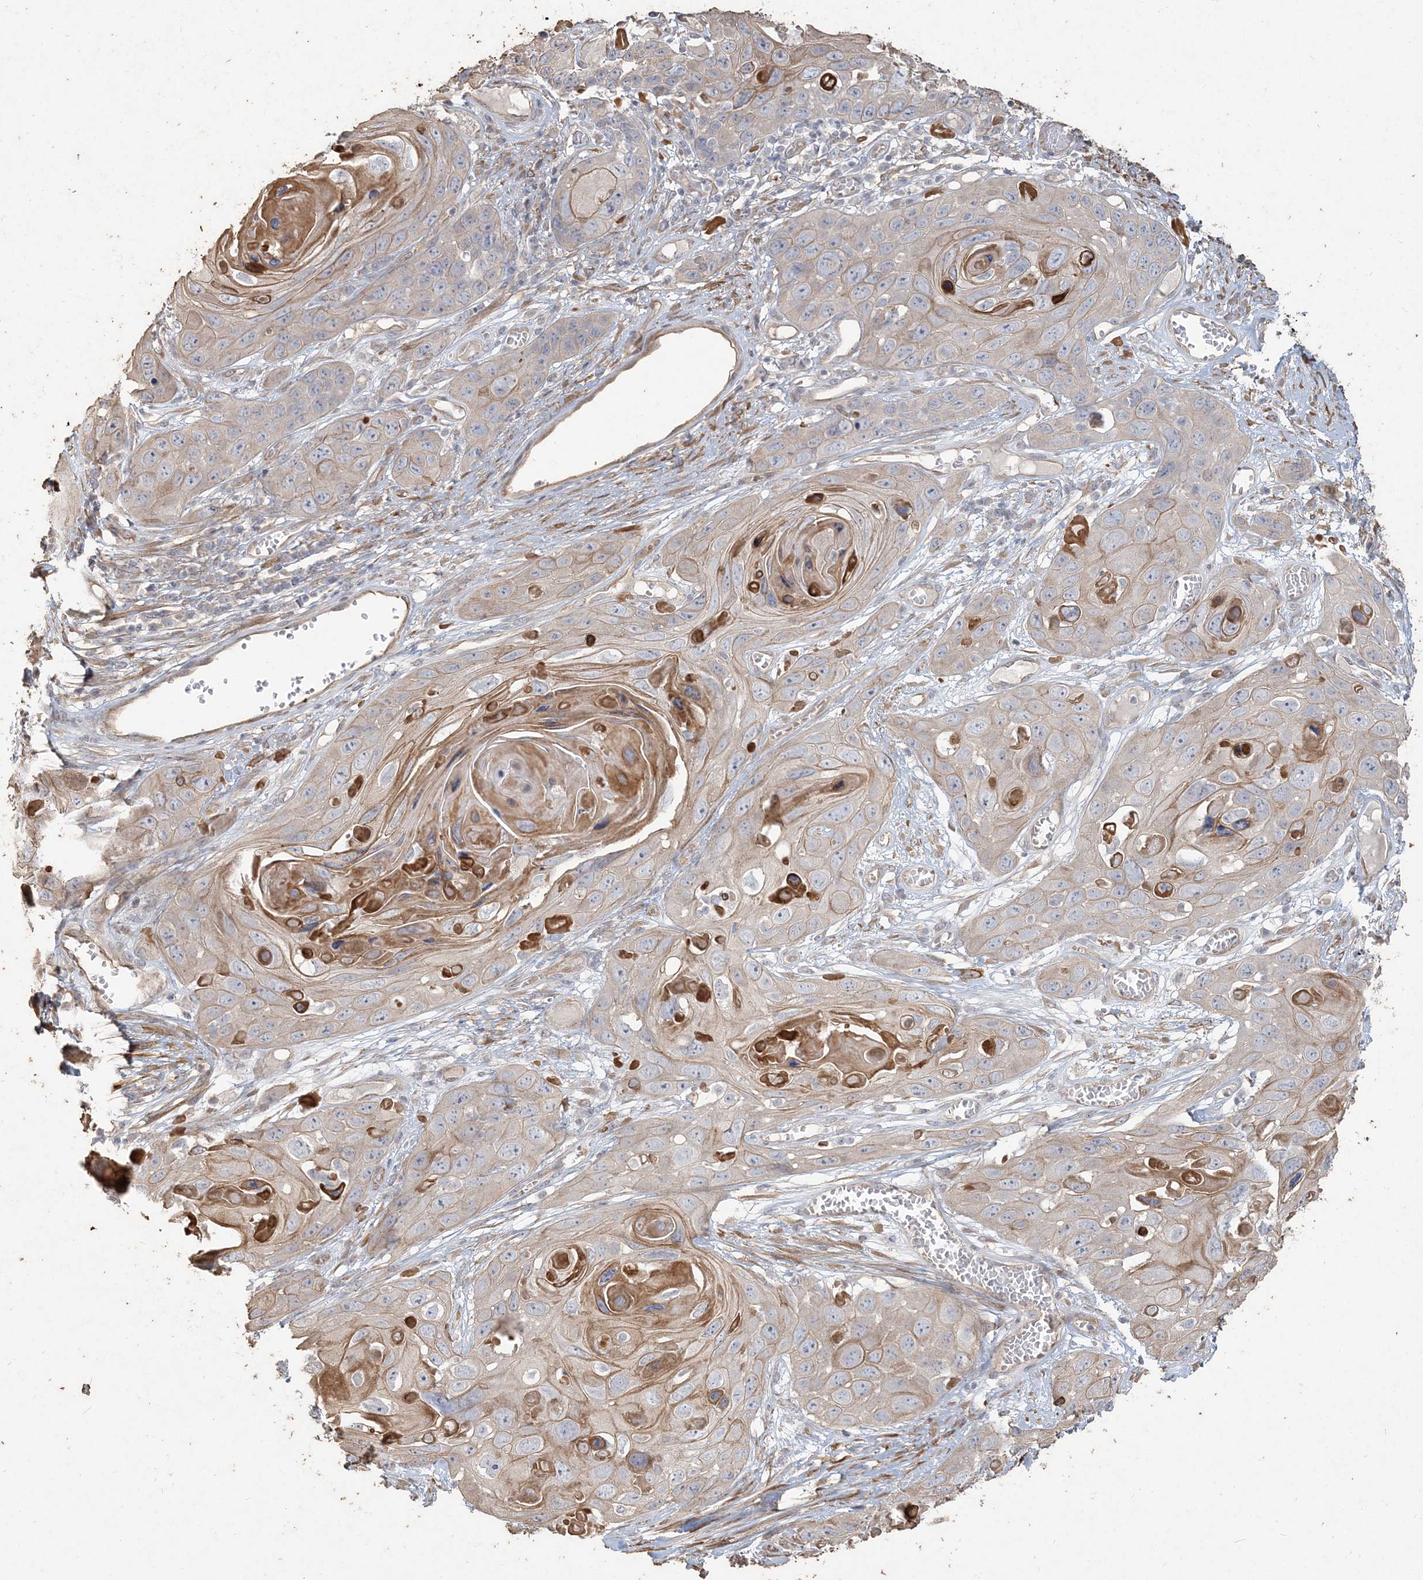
{"staining": {"intensity": "weak", "quantity": "25%-75%", "location": "cytoplasmic/membranous"}, "tissue": "skin cancer", "cell_type": "Tumor cells", "image_type": "cancer", "snomed": [{"axis": "morphology", "description": "Squamous cell carcinoma, NOS"}, {"axis": "topography", "description": "Skin"}], "caption": "Human skin cancer (squamous cell carcinoma) stained for a protein (brown) exhibits weak cytoplasmic/membranous positive staining in about 25%-75% of tumor cells.", "gene": "RNF145", "patient": {"sex": "male", "age": 55}}